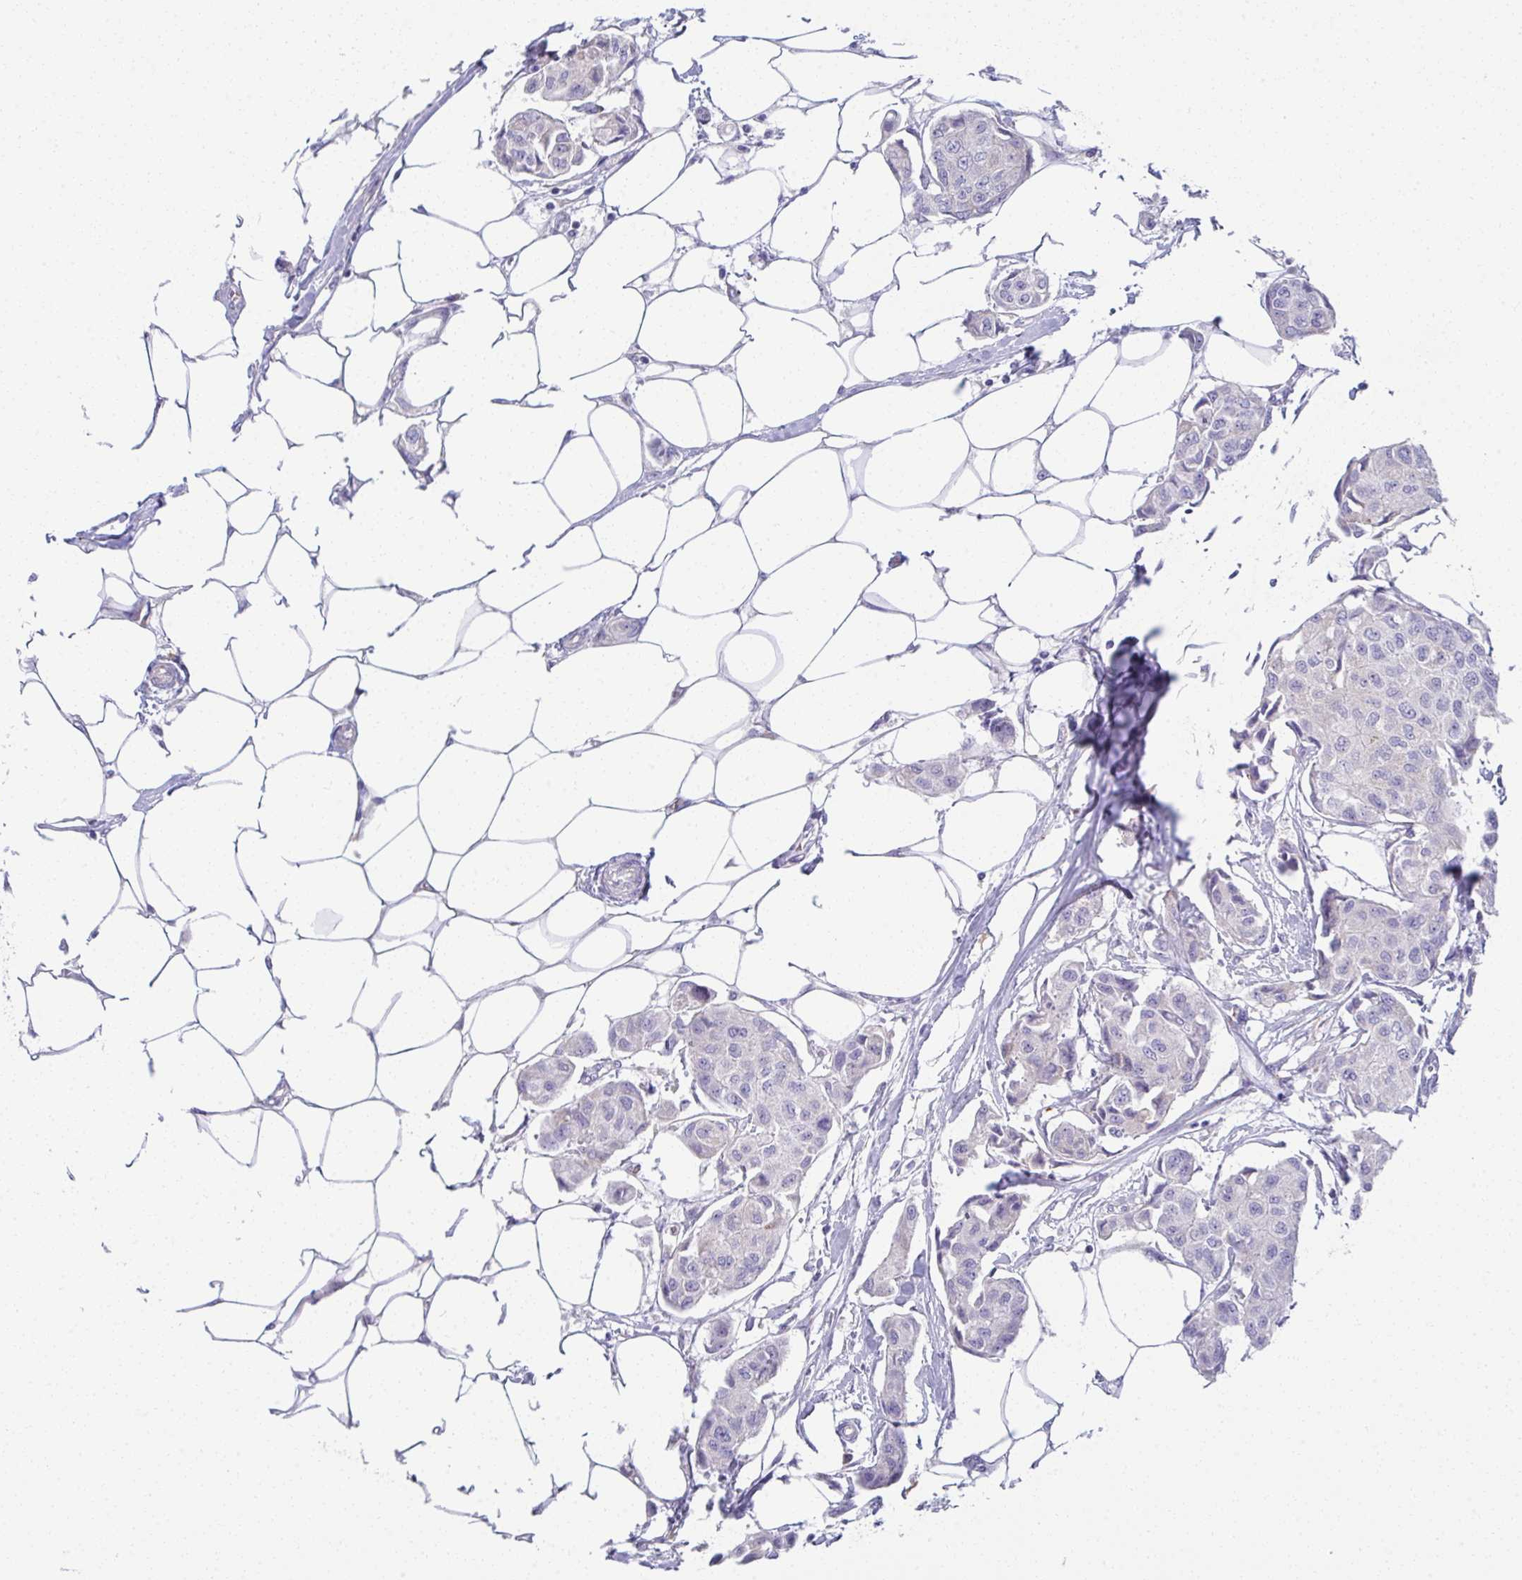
{"staining": {"intensity": "negative", "quantity": "none", "location": "none"}, "tissue": "breast cancer", "cell_type": "Tumor cells", "image_type": "cancer", "snomed": [{"axis": "morphology", "description": "Duct carcinoma"}, {"axis": "topography", "description": "Breast"}, {"axis": "topography", "description": "Lymph node"}], "caption": "Protein analysis of intraductal carcinoma (breast) displays no significant staining in tumor cells.", "gene": "FASLG", "patient": {"sex": "female", "age": 80}}